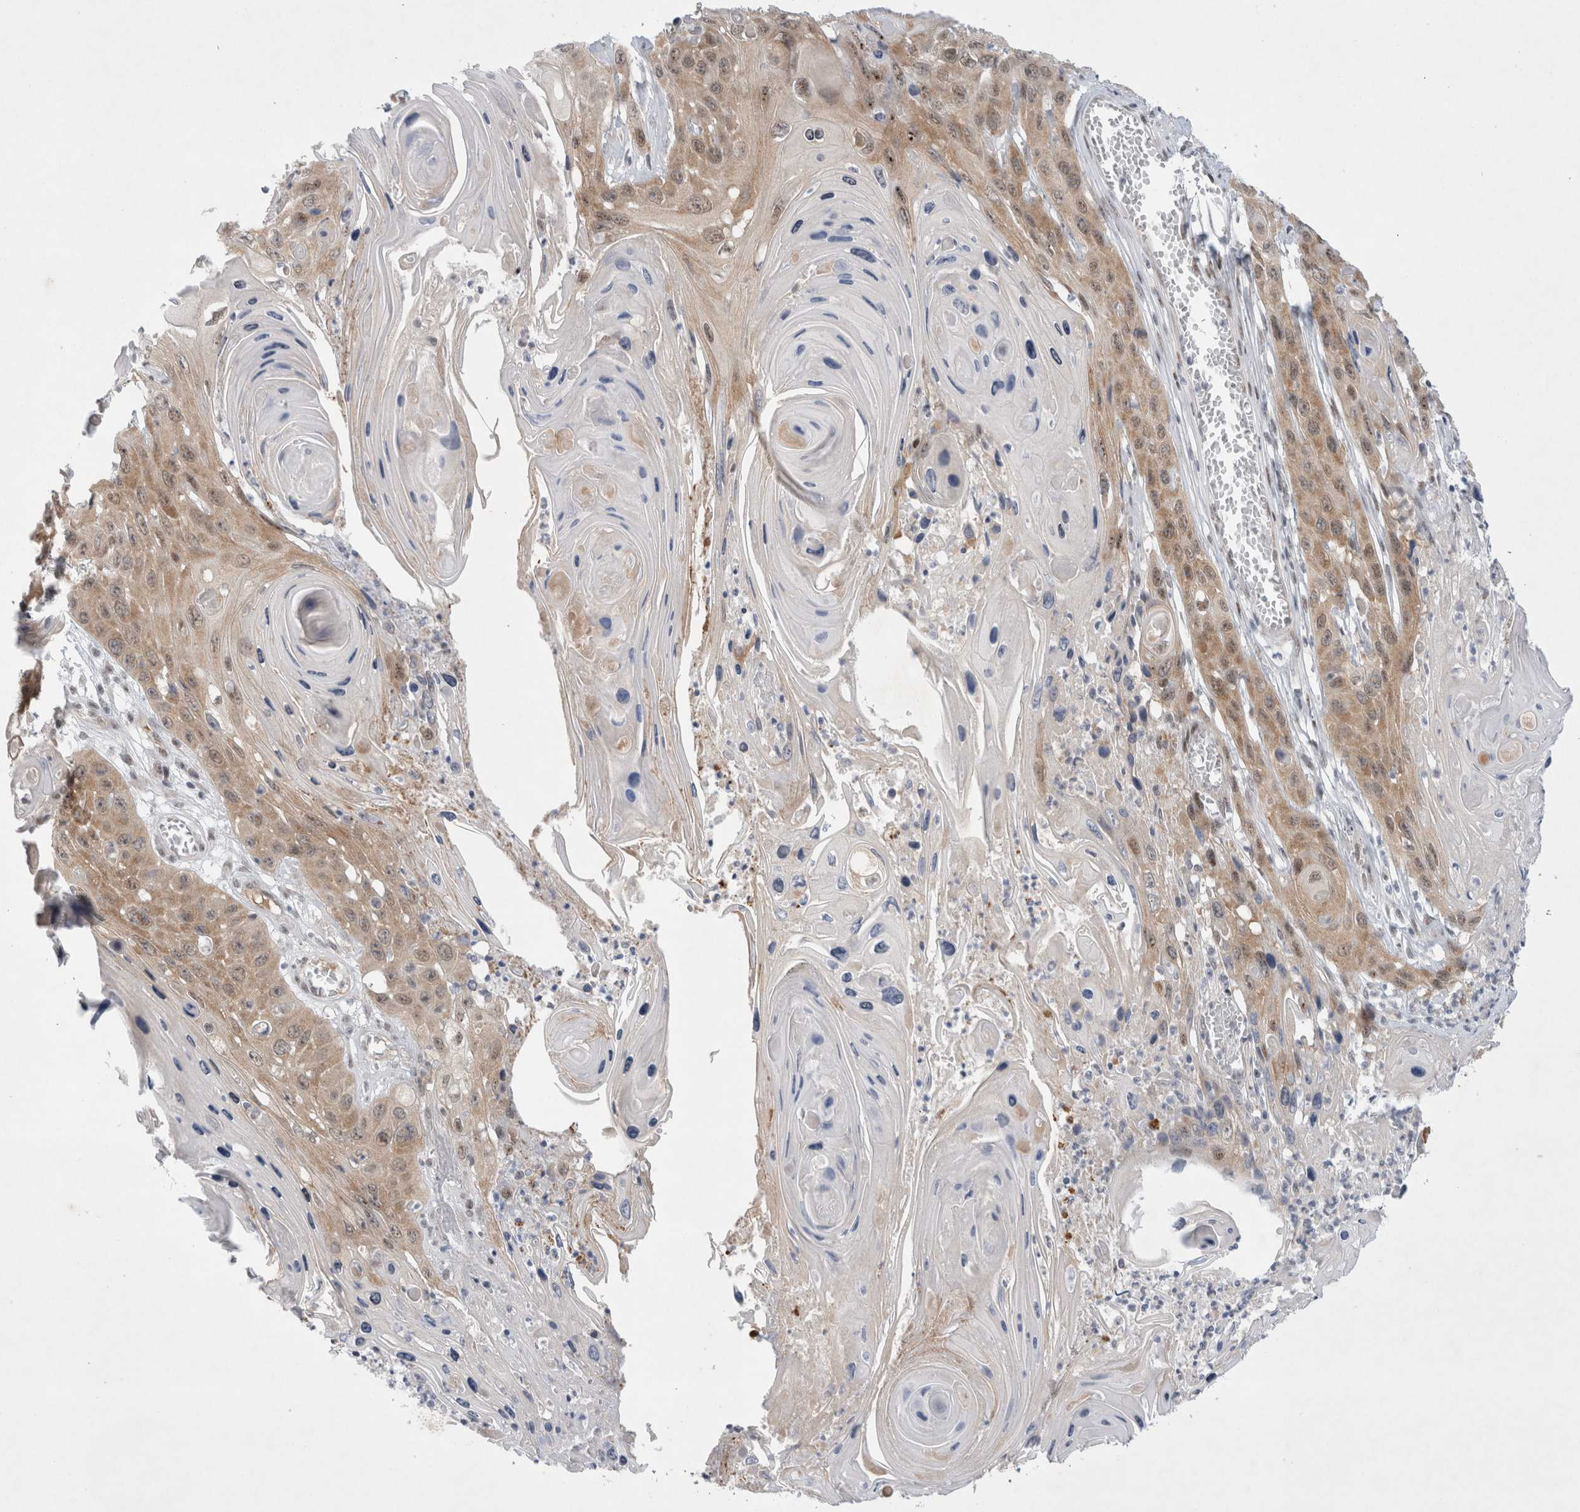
{"staining": {"intensity": "moderate", "quantity": "25%-75%", "location": "cytoplasmic/membranous,nuclear"}, "tissue": "skin cancer", "cell_type": "Tumor cells", "image_type": "cancer", "snomed": [{"axis": "morphology", "description": "Squamous cell carcinoma, NOS"}, {"axis": "topography", "description": "Skin"}], "caption": "A brown stain shows moderate cytoplasmic/membranous and nuclear staining of a protein in human squamous cell carcinoma (skin) tumor cells. (brown staining indicates protein expression, while blue staining denotes nuclei).", "gene": "WIPF2", "patient": {"sex": "male", "age": 55}}